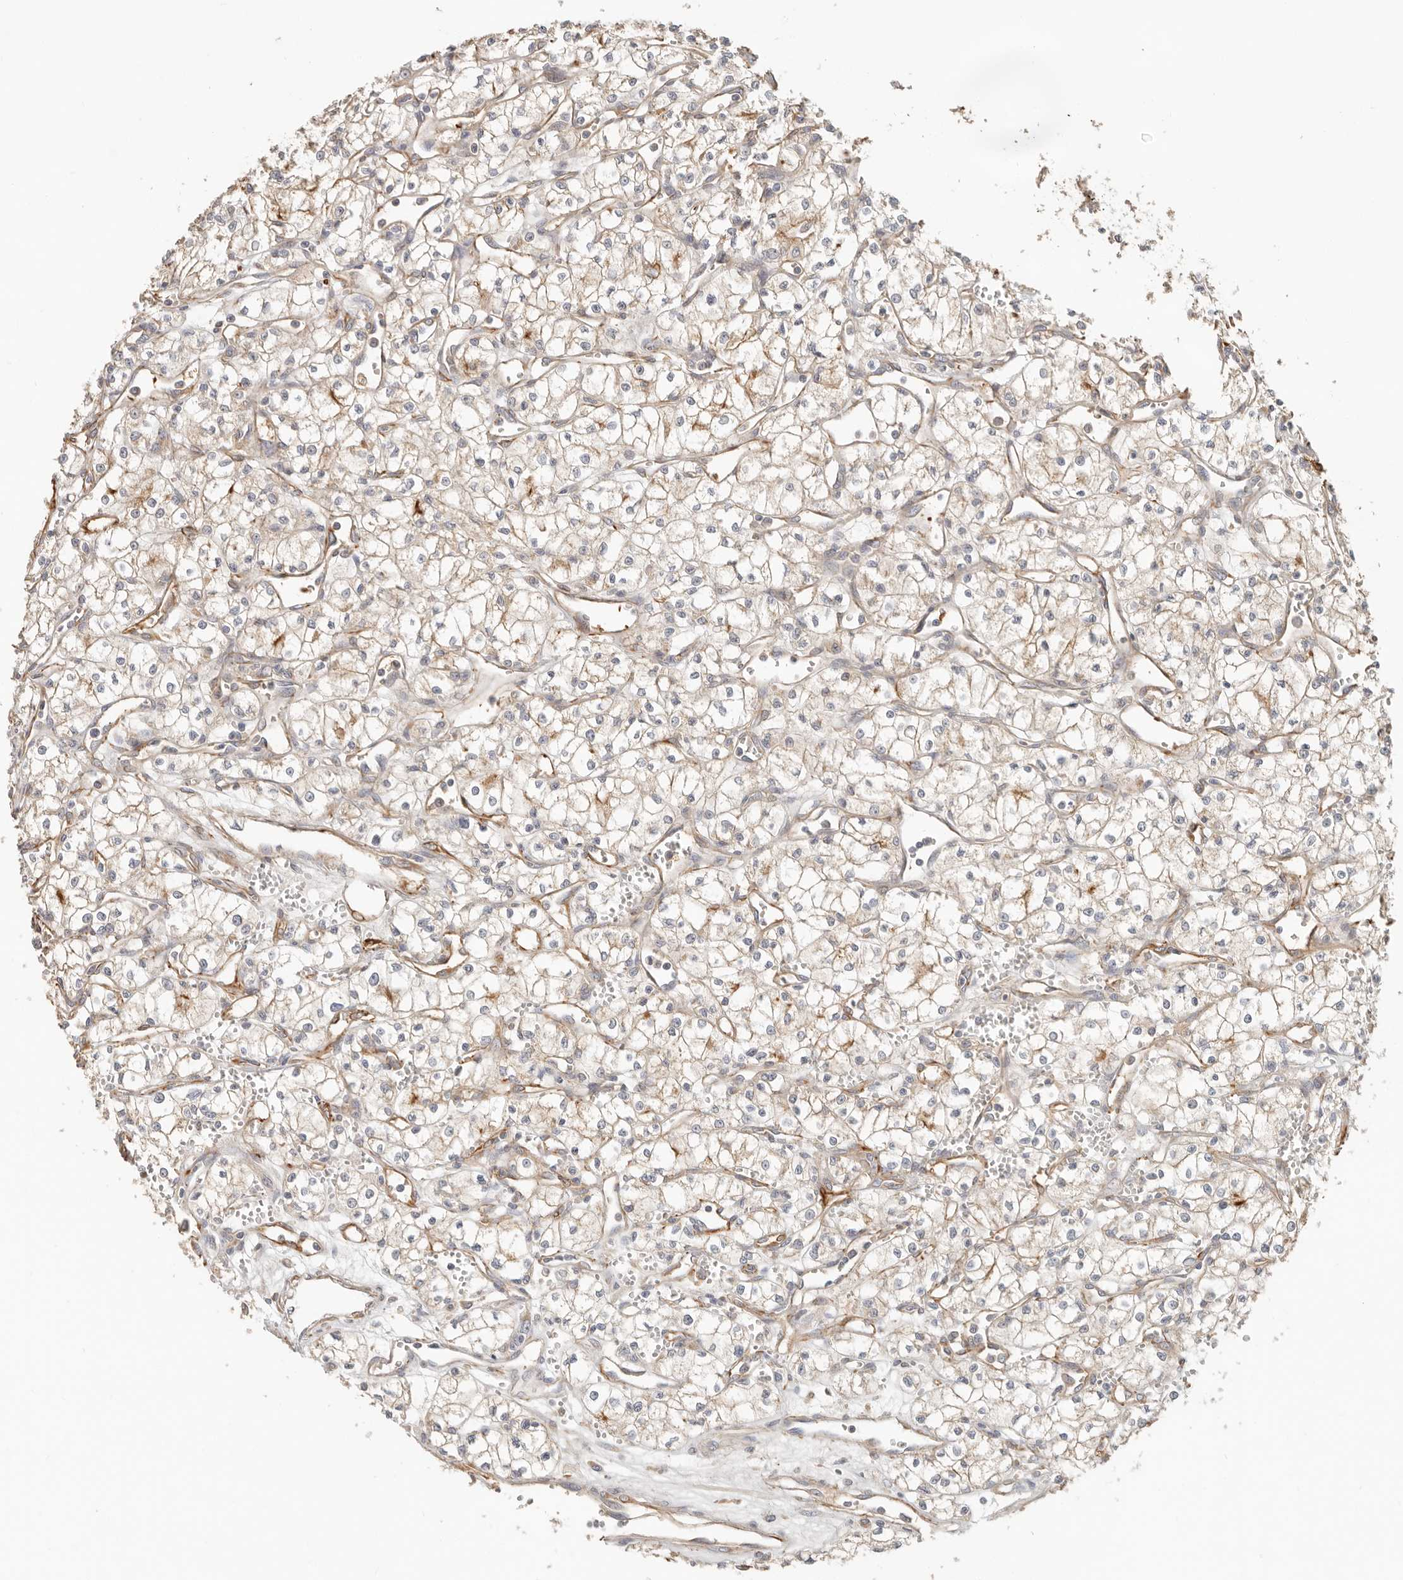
{"staining": {"intensity": "weak", "quantity": "25%-75%", "location": "cytoplasmic/membranous"}, "tissue": "renal cancer", "cell_type": "Tumor cells", "image_type": "cancer", "snomed": [{"axis": "morphology", "description": "Adenocarcinoma, NOS"}, {"axis": "topography", "description": "Kidney"}], "caption": "Immunohistochemistry of human renal adenocarcinoma reveals low levels of weak cytoplasmic/membranous staining in approximately 25%-75% of tumor cells. Using DAB (brown) and hematoxylin (blue) stains, captured at high magnification using brightfield microscopy.", "gene": "SPRING1", "patient": {"sex": "male", "age": 59}}